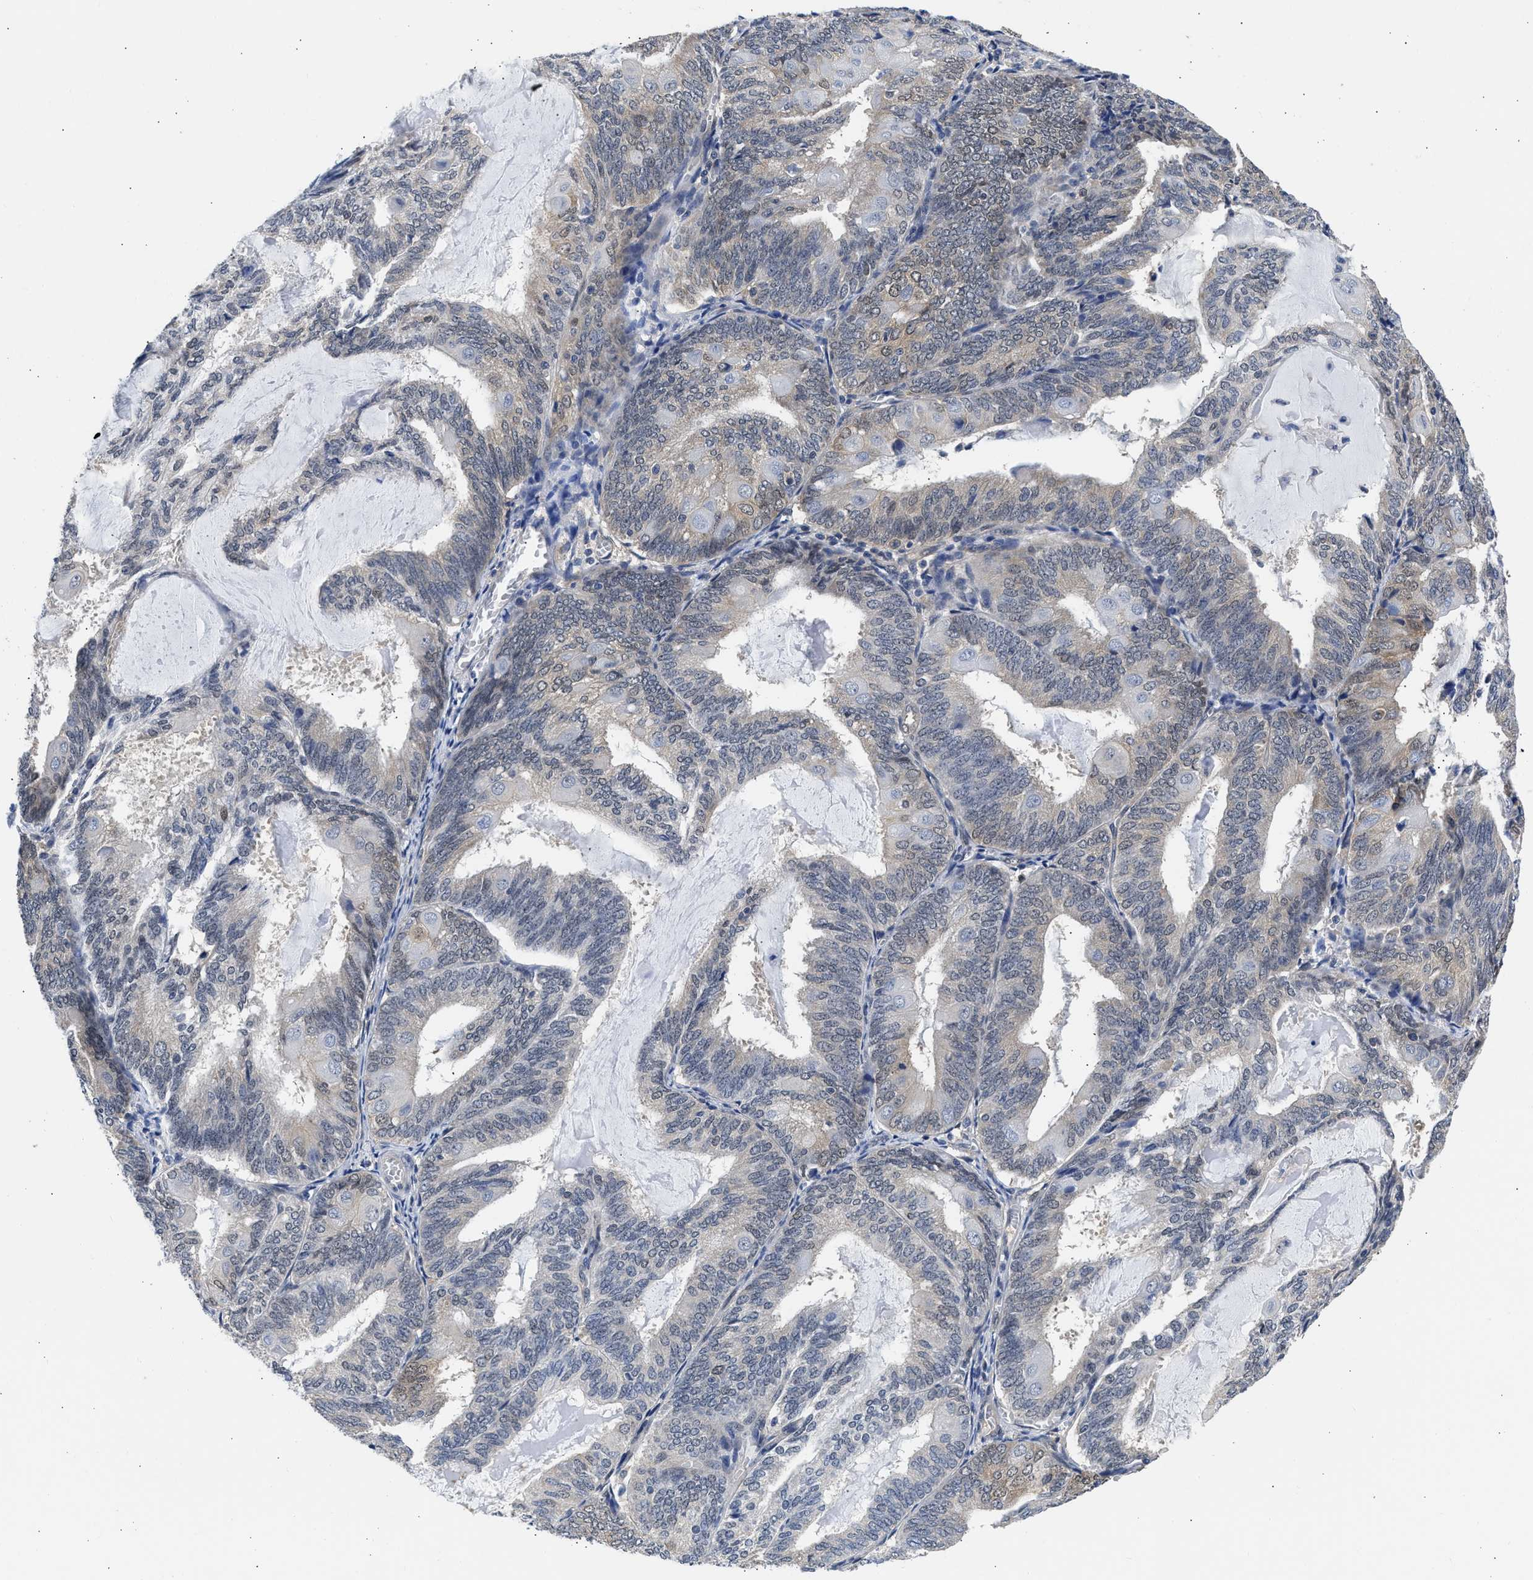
{"staining": {"intensity": "weak", "quantity": "25%-75%", "location": "cytoplasmic/membranous"}, "tissue": "endometrial cancer", "cell_type": "Tumor cells", "image_type": "cancer", "snomed": [{"axis": "morphology", "description": "Adenocarcinoma, NOS"}, {"axis": "topography", "description": "Endometrium"}], "caption": "High-power microscopy captured an immunohistochemistry (IHC) image of endometrial cancer, revealing weak cytoplasmic/membranous expression in approximately 25%-75% of tumor cells.", "gene": "XPO5", "patient": {"sex": "female", "age": 81}}